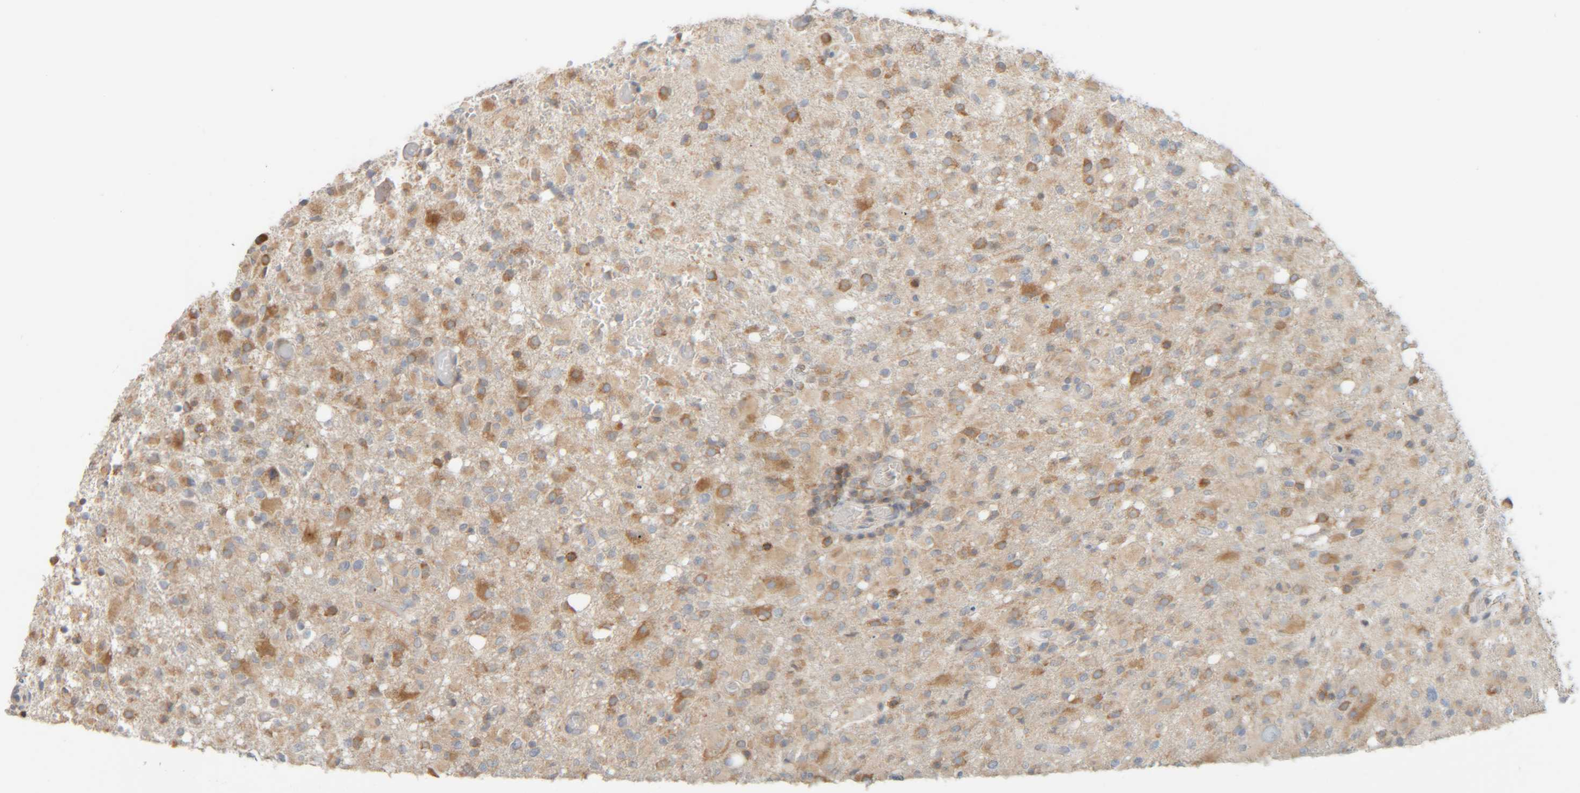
{"staining": {"intensity": "moderate", "quantity": ">75%", "location": "cytoplasmic/membranous"}, "tissue": "glioma", "cell_type": "Tumor cells", "image_type": "cancer", "snomed": [{"axis": "morphology", "description": "Glioma, malignant, High grade"}, {"axis": "topography", "description": "Brain"}], "caption": "Immunohistochemistry (IHC) of human malignant high-grade glioma exhibits medium levels of moderate cytoplasmic/membranous expression in about >75% of tumor cells.", "gene": "CCDC57", "patient": {"sex": "female", "age": 57}}